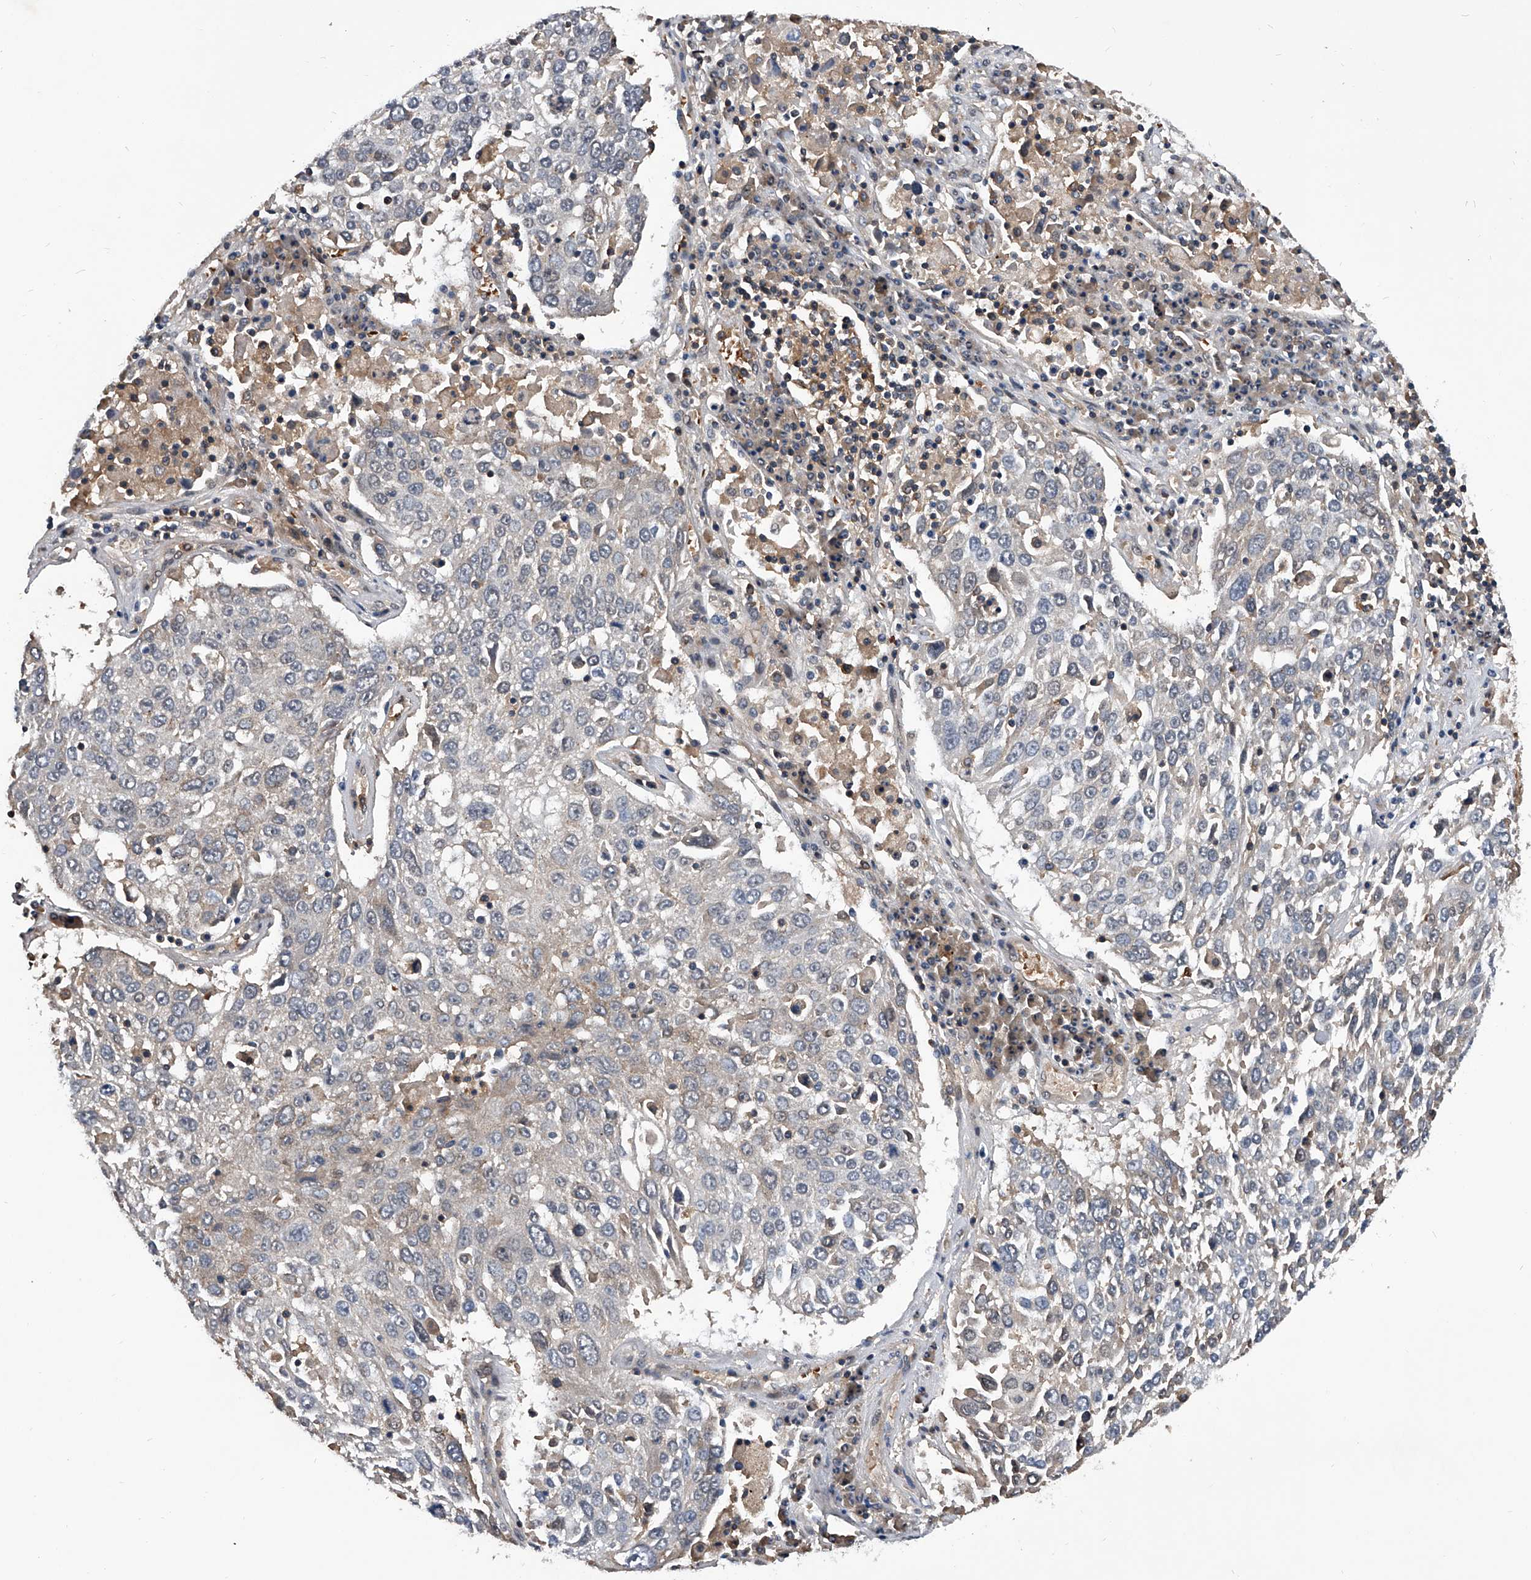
{"staining": {"intensity": "negative", "quantity": "none", "location": "none"}, "tissue": "lung cancer", "cell_type": "Tumor cells", "image_type": "cancer", "snomed": [{"axis": "morphology", "description": "Squamous cell carcinoma, NOS"}, {"axis": "topography", "description": "Lung"}], "caption": "The photomicrograph displays no significant staining in tumor cells of squamous cell carcinoma (lung).", "gene": "ZNF30", "patient": {"sex": "male", "age": 65}}